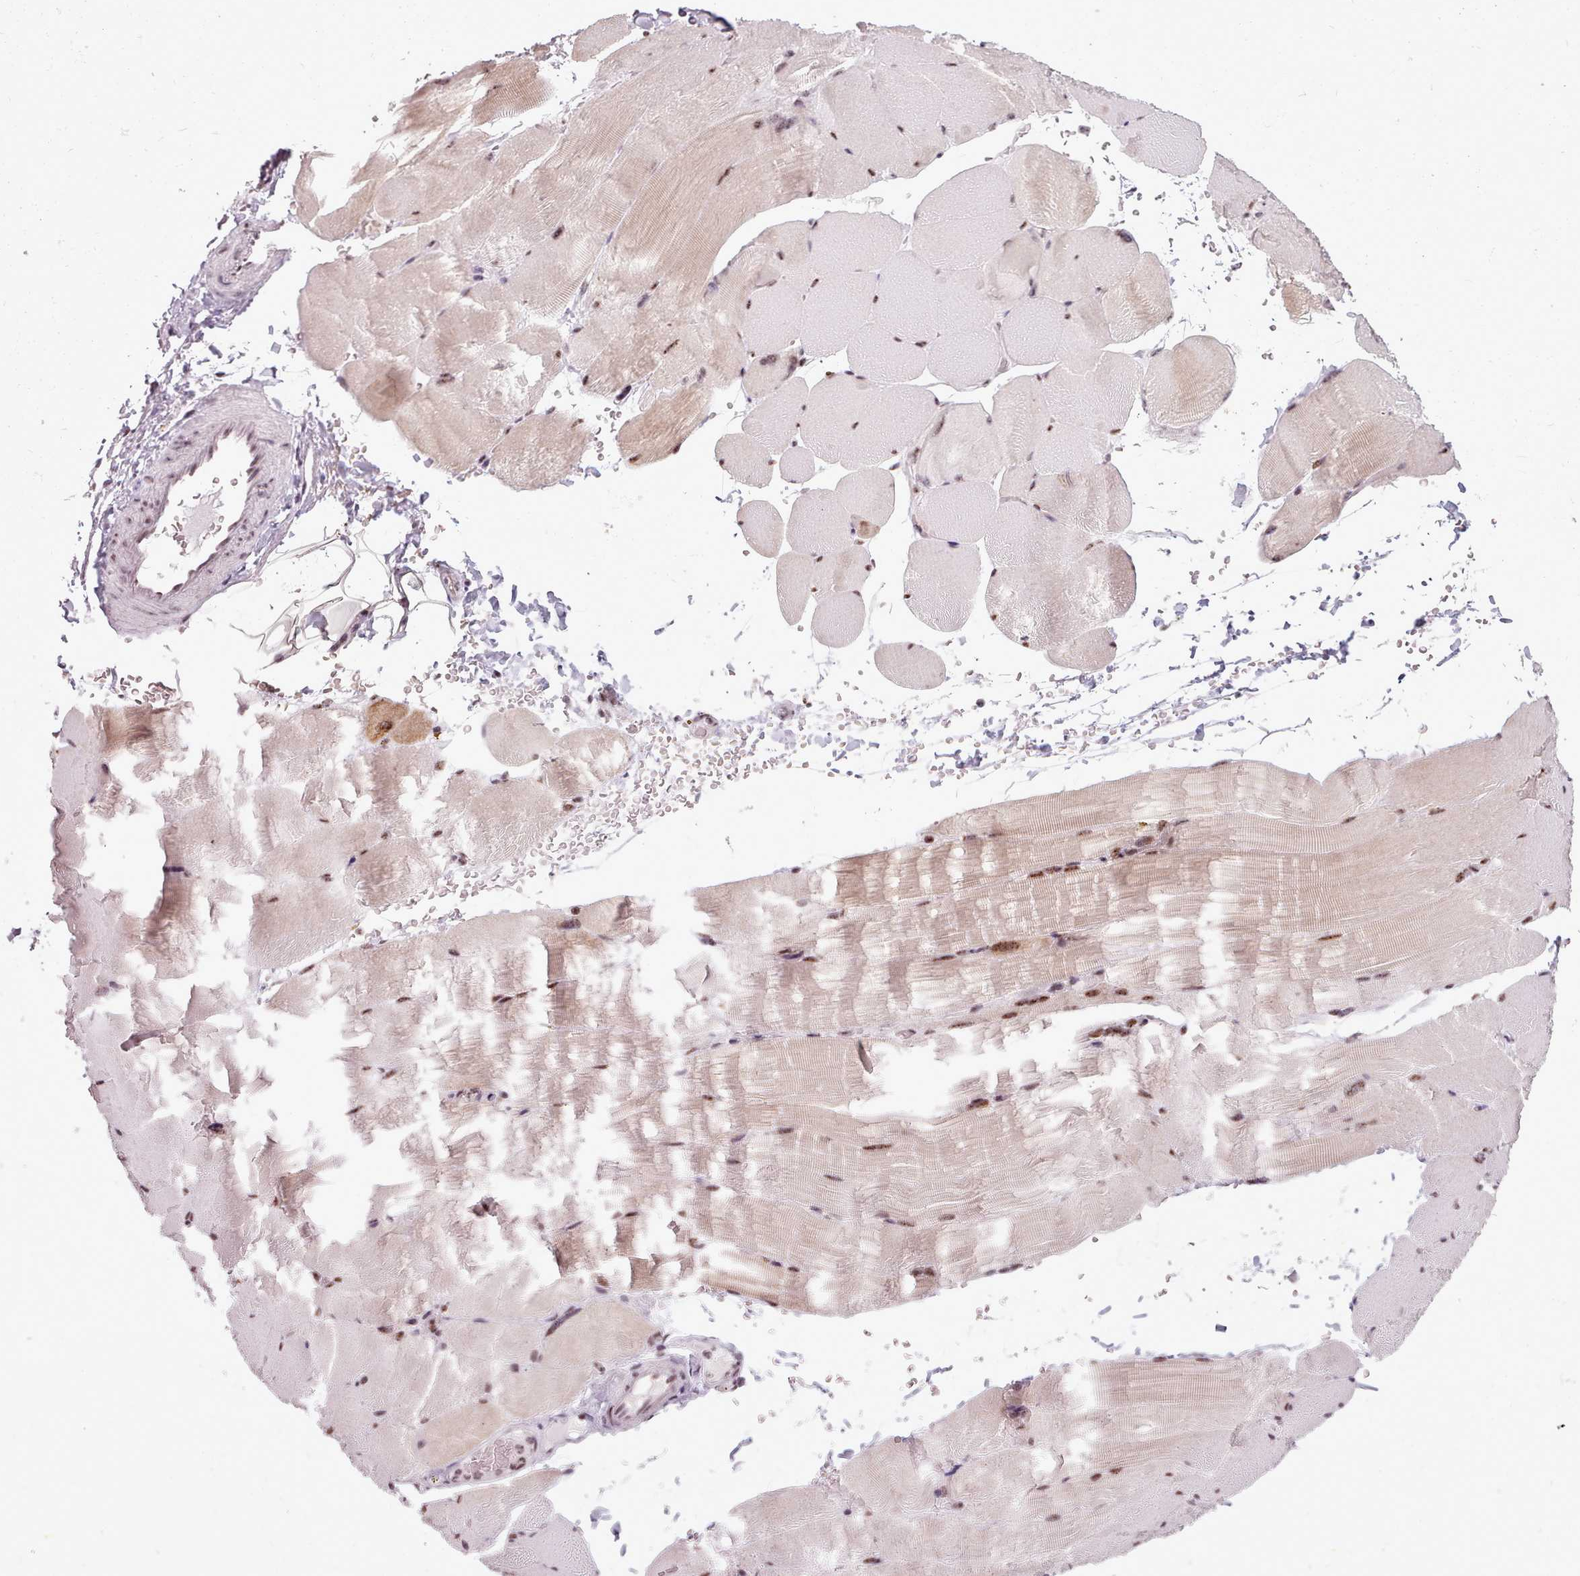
{"staining": {"intensity": "moderate", "quantity": ">75%", "location": "nuclear"}, "tissue": "skeletal muscle", "cell_type": "Myocytes", "image_type": "normal", "snomed": [{"axis": "morphology", "description": "Normal tissue, NOS"}, {"axis": "topography", "description": "Skeletal muscle"}, {"axis": "topography", "description": "Parathyroid gland"}], "caption": "Protein analysis of unremarkable skeletal muscle displays moderate nuclear positivity in about >75% of myocytes.", "gene": "SRRM1", "patient": {"sex": "female", "age": 37}}